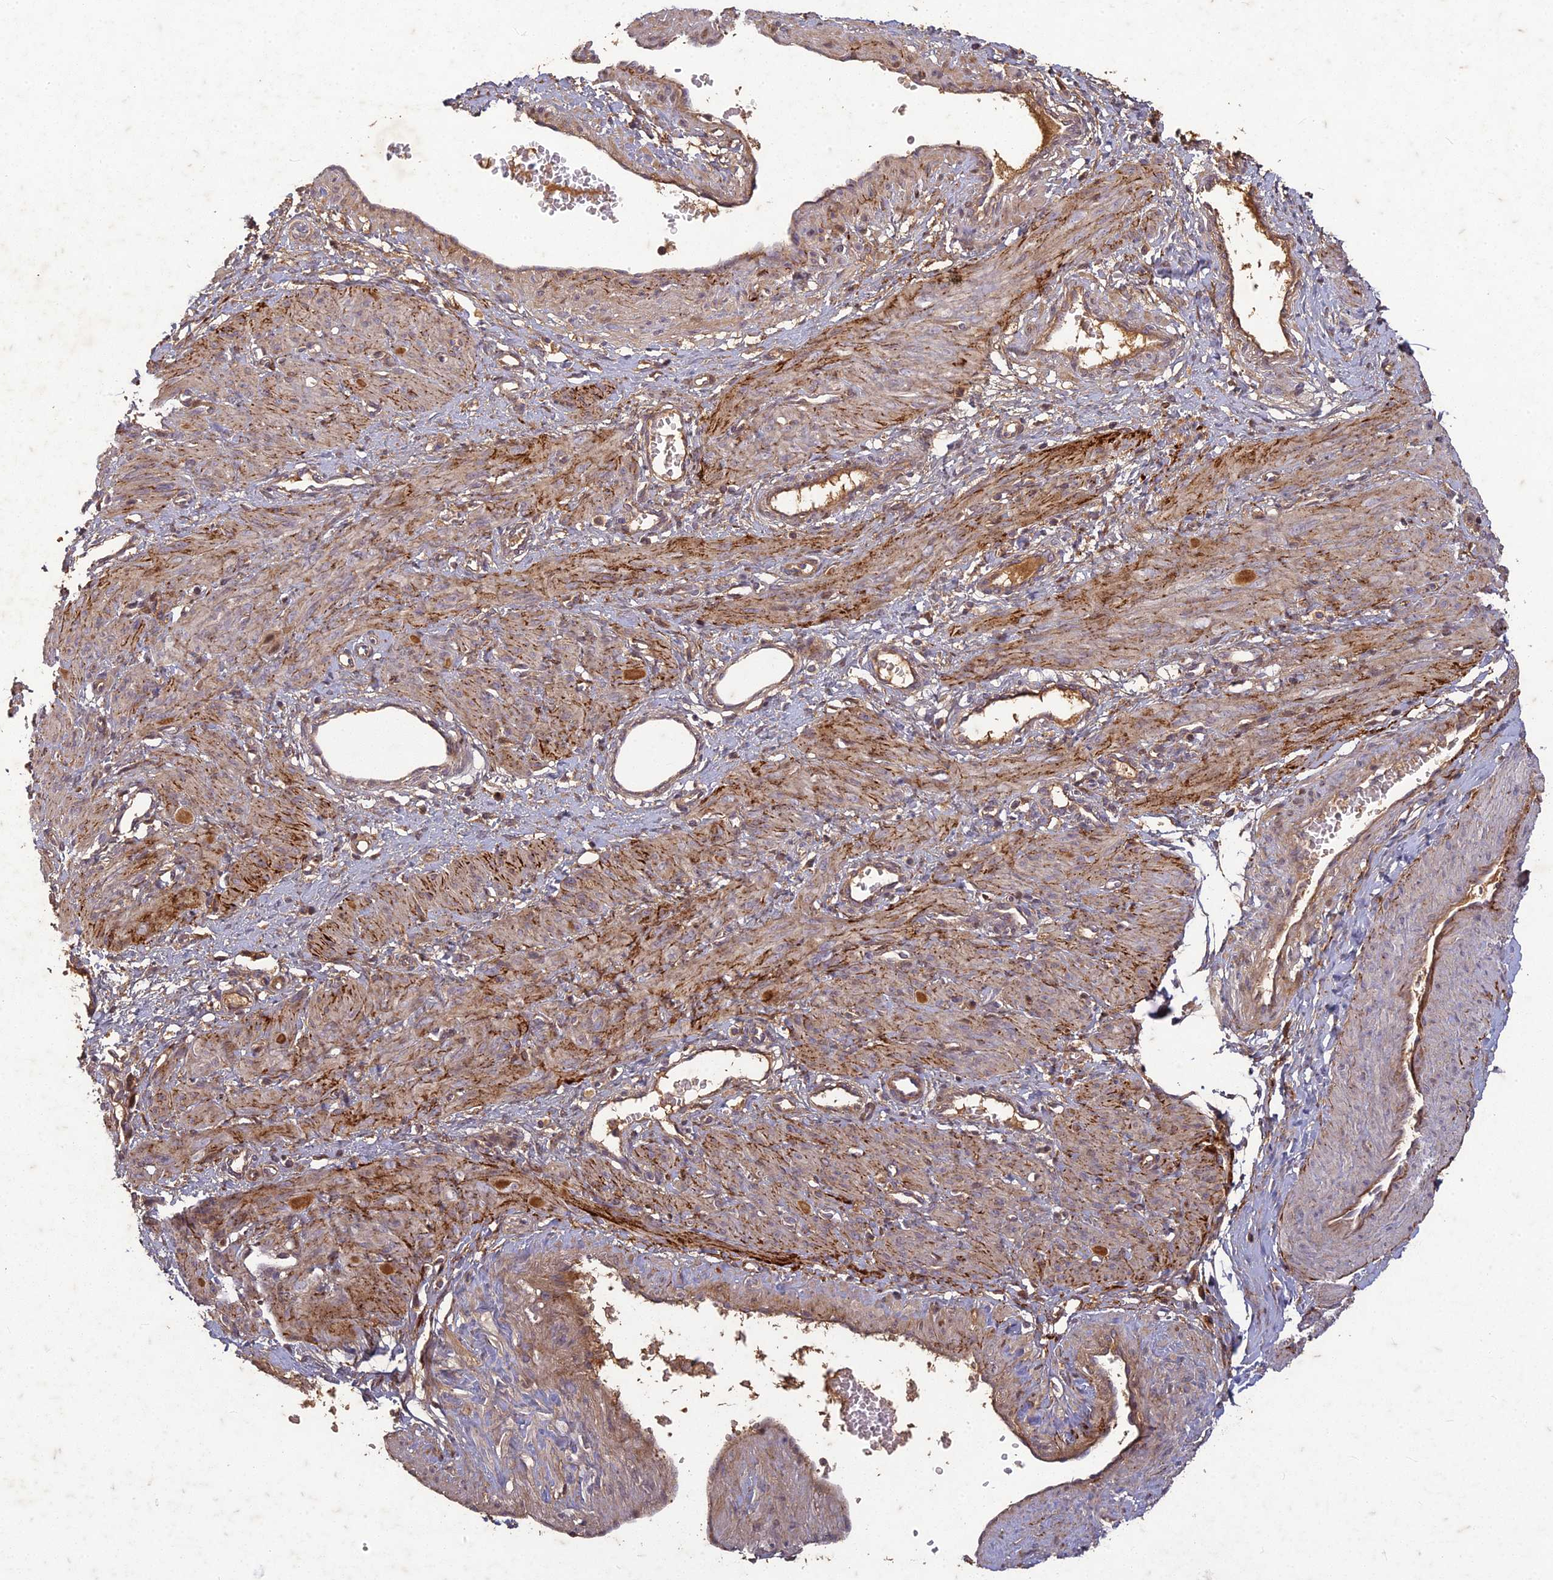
{"staining": {"intensity": "moderate", "quantity": ">75%", "location": "cytoplasmic/membranous"}, "tissue": "smooth muscle", "cell_type": "Smooth muscle cells", "image_type": "normal", "snomed": [{"axis": "morphology", "description": "Normal tissue, NOS"}, {"axis": "topography", "description": "Endometrium"}], "caption": "IHC (DAB (3,3'-diaminobenzidine)) staining of benign smooth muscle demonstrates moderate cytoplasmic/membranous protein positivity in about >75% of smooth muscle cells.", "gene": "TCF25", "patient": {"sex": "female", "age": 33}}